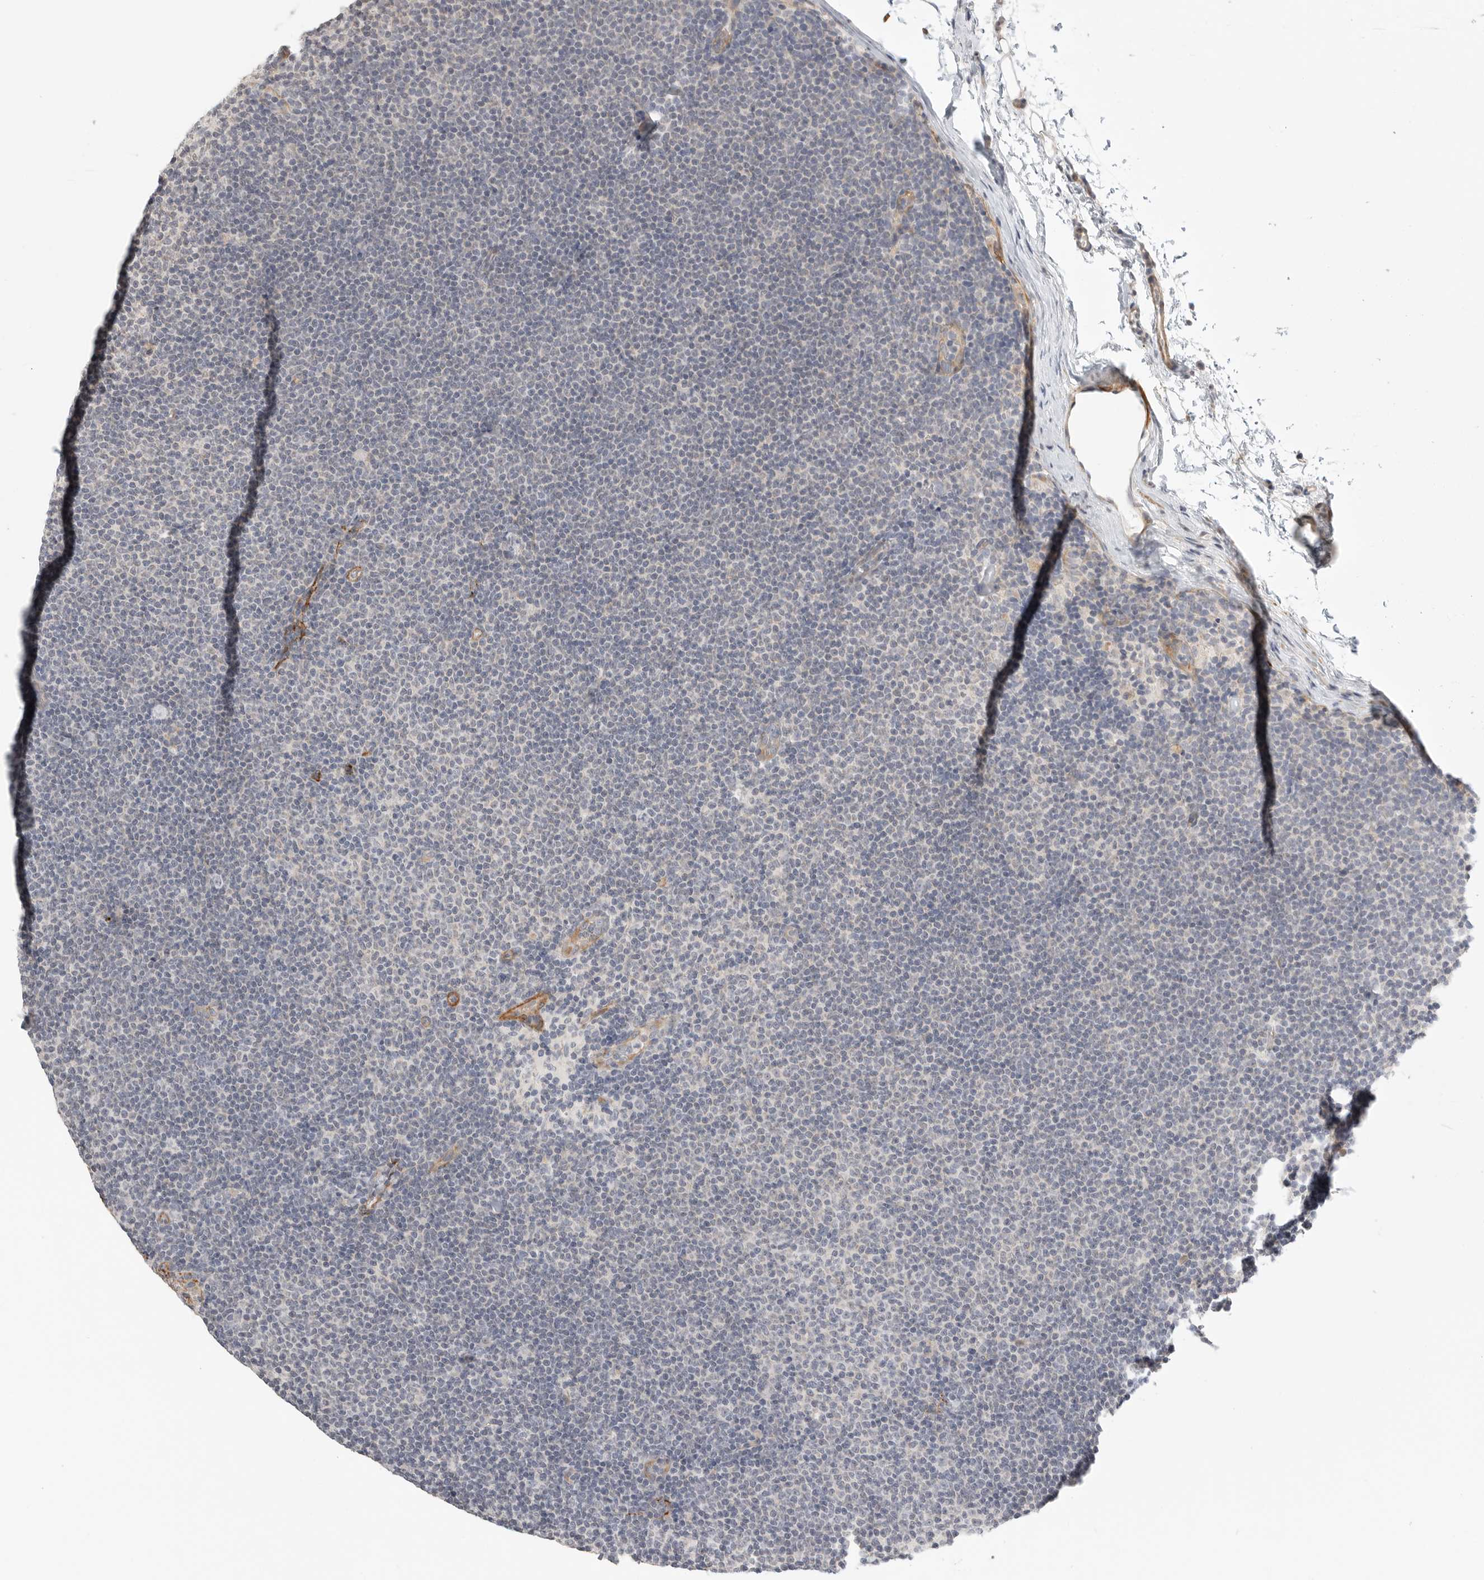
{"staining": {"intensity": "negative", "quantity": "none", "location": "none"}, "tissue": "lymphoma", "cell_type": "Tumor cells", "image_type": "cancer", "snomed": [{"axis": "morphology", "description": "Malignant lymphoma, non-Hodgkin's type, Low grade"}, {"axis": "topography", "description": "Lymph node"}], "caption": "This is a micrograph of immunohistochemistry staining of low-grade malignant lymphoma, non-Hodgkin's type, which shows no positivity in tumor cells.", "gene": "STAB2", "patient": {"sex": "female", "age": 53}}